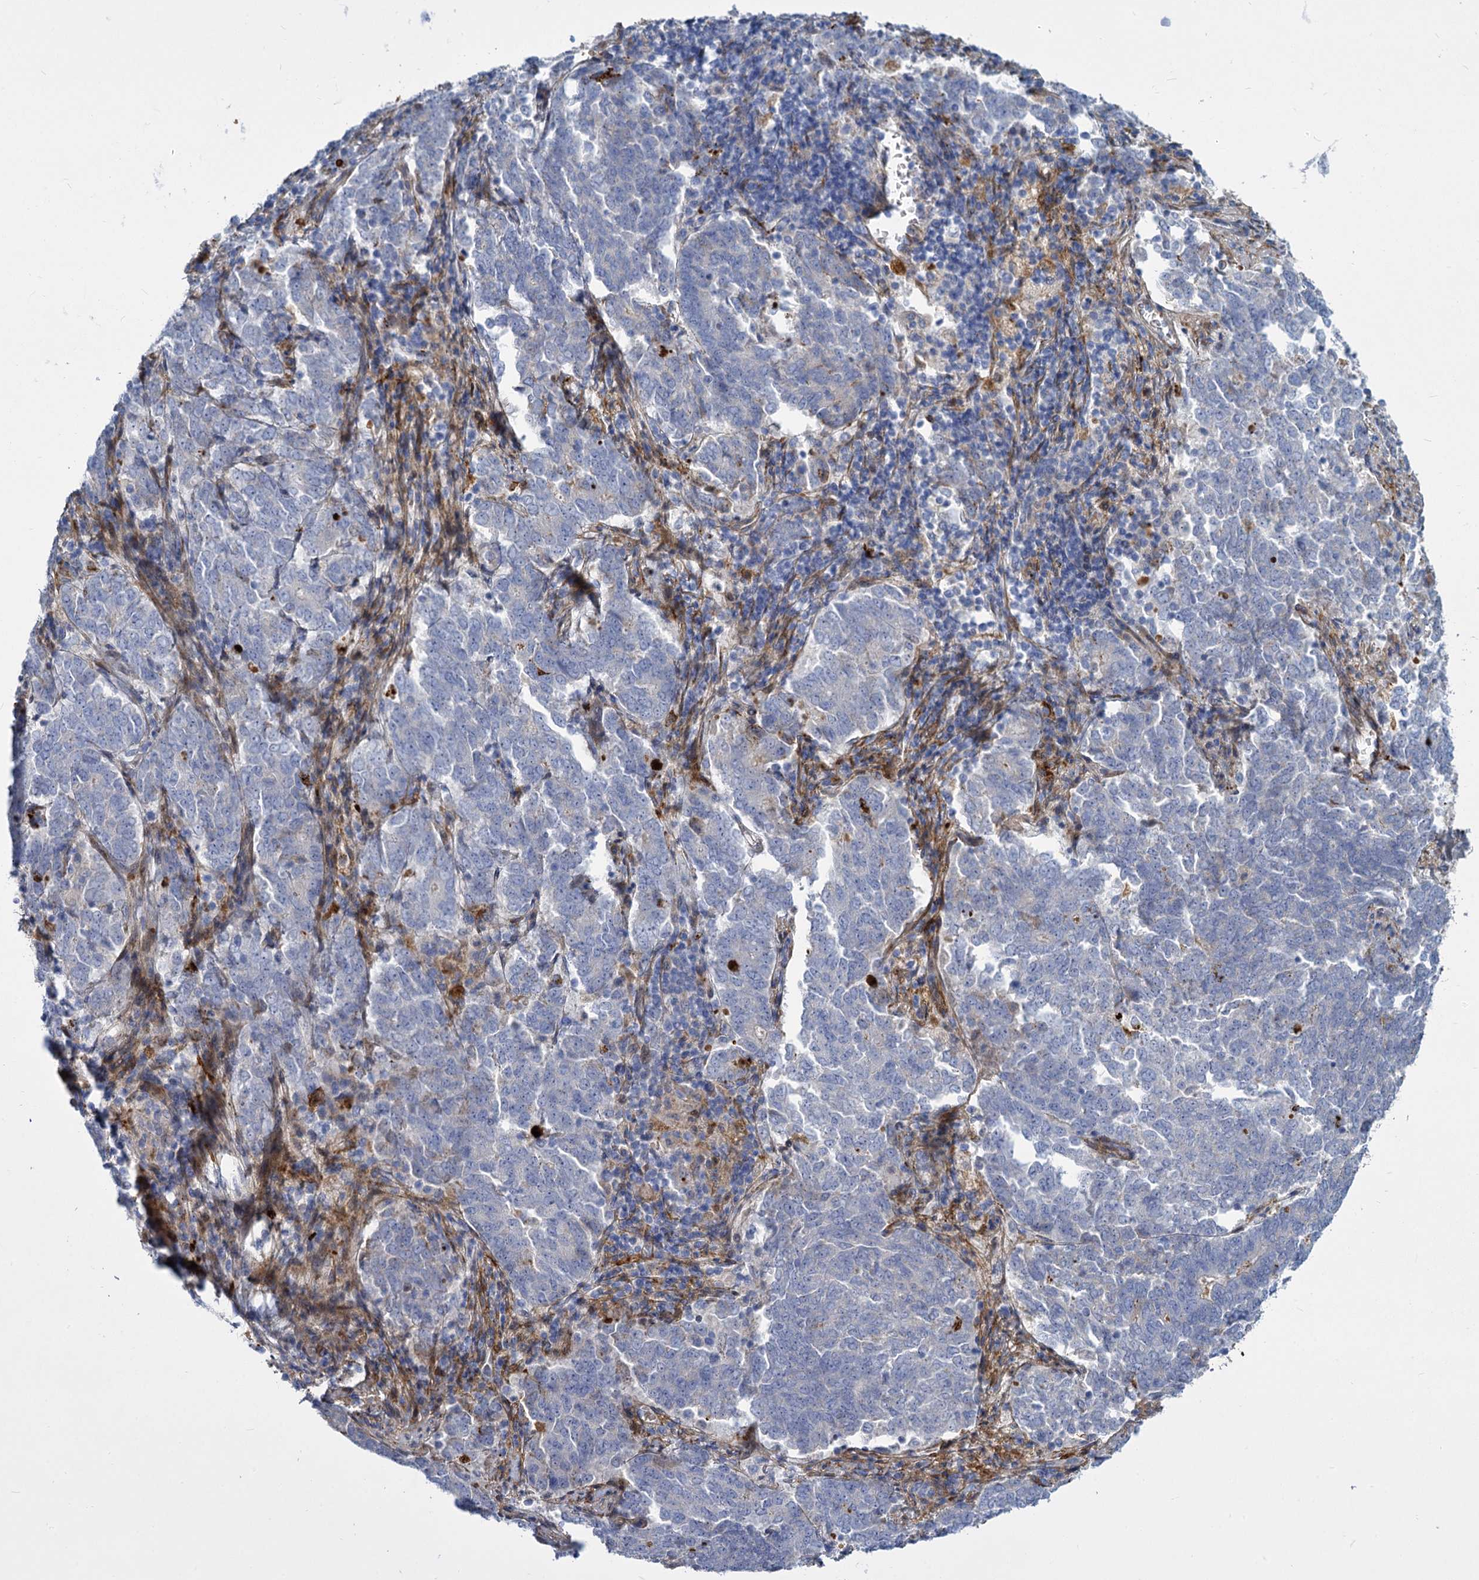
{"staining": {"intensity": "negative", "quantity": "none", "location": "none"}, "tissue": "endometrial cancer", "cell_type": "Tumor cells", "image_type": "cancer", "snomed": [{"axis": "morphology", "description": "Adenocarcinoma, NOS"}, {"axis": "topography", "description": "Endometrium"}], "caption": "High power microscopy histopathology image of an immunohistochemistry histopathology image of adenocarcinoma (endometrial), revealing no significant positivity in tumor cells.", "gene": "TRIM77", "patient": {"sex": "female", "age": 80}}